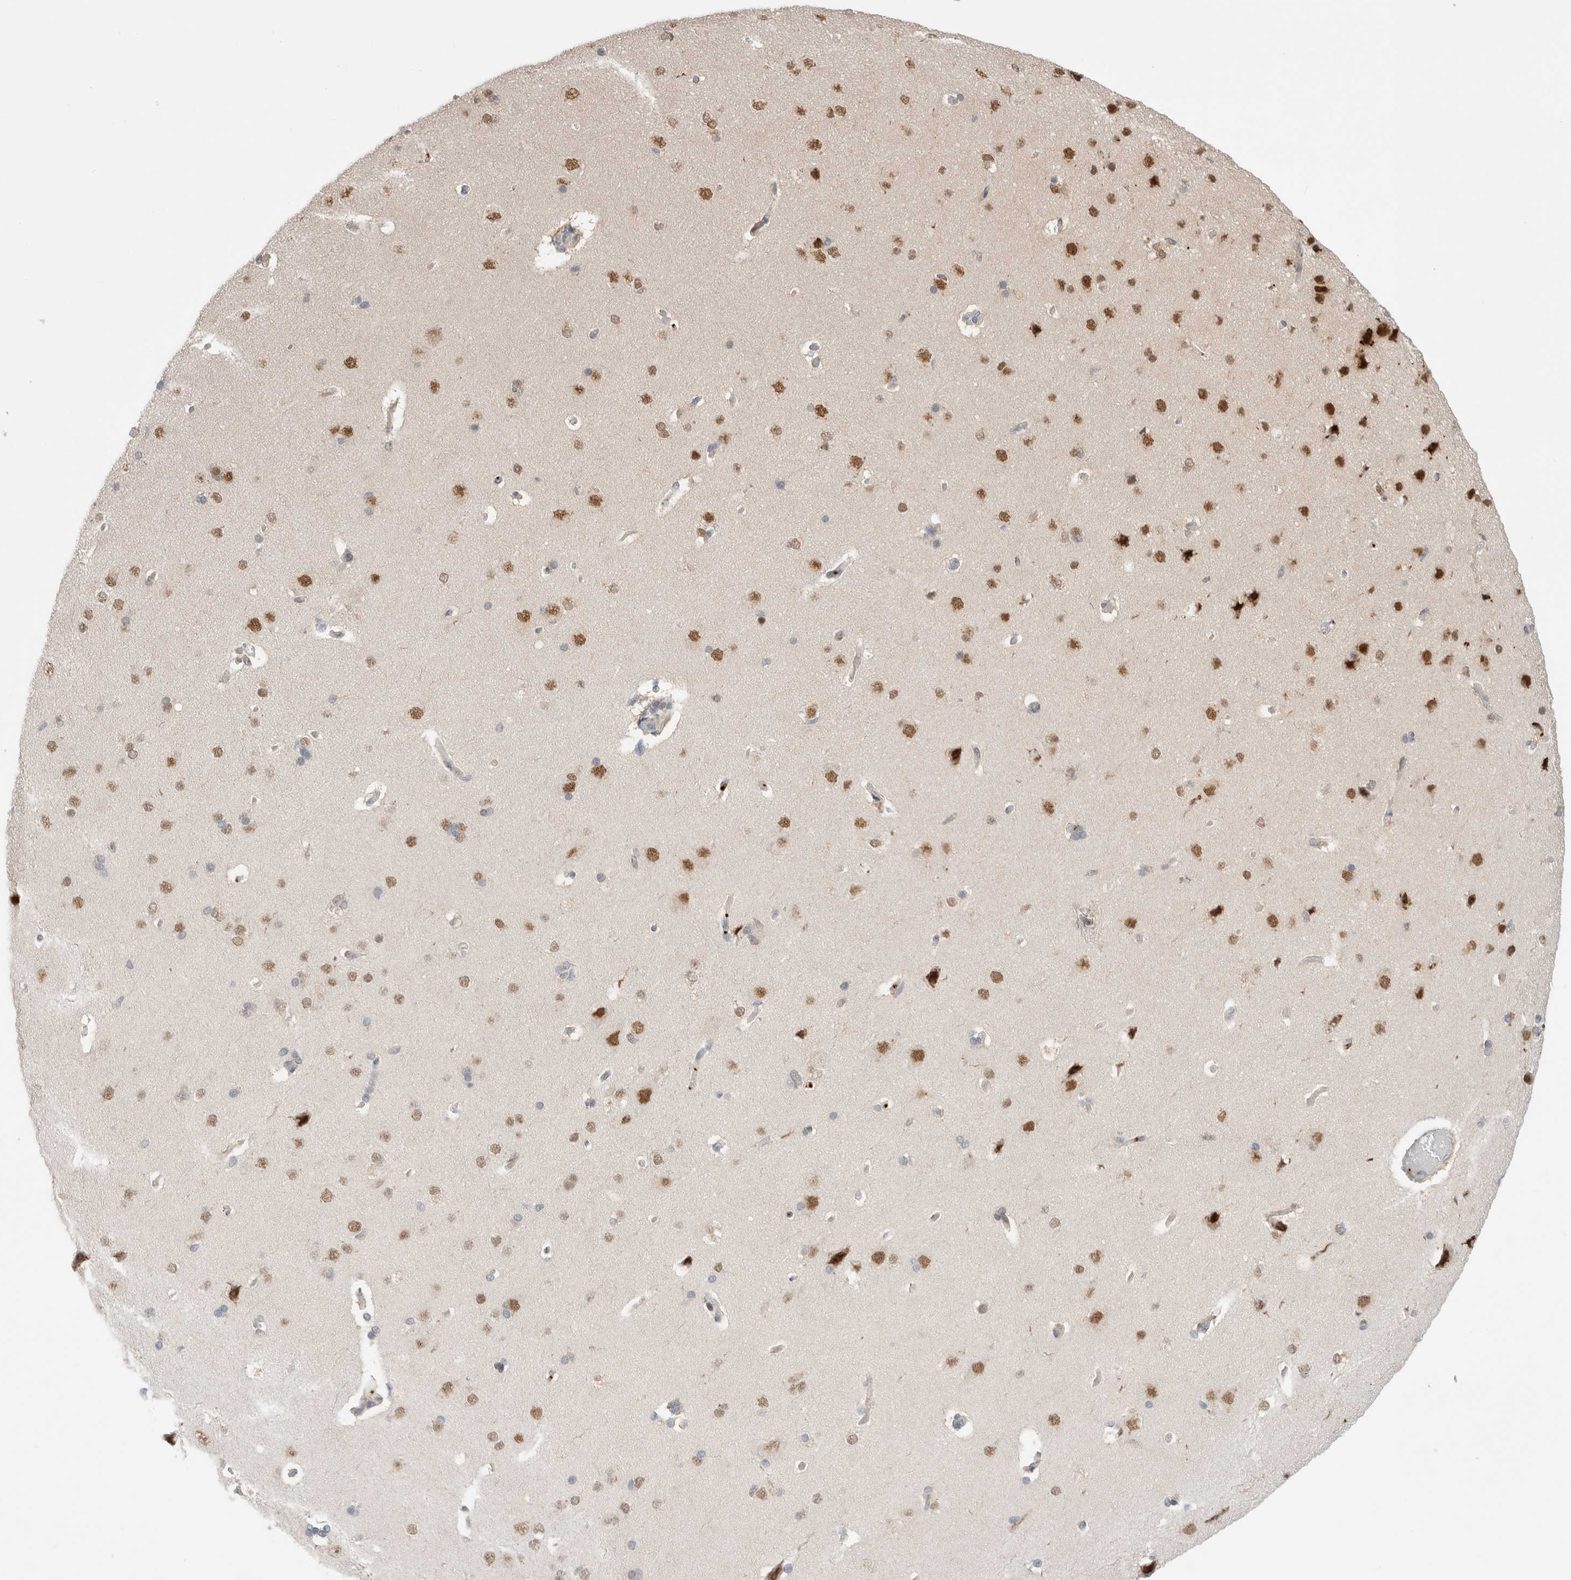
{"staining": {"intensity": "weak", "quantity": ">75%", "location": "cytoplasmic/membranous"}, "tissue": "cerebral cortex", "cell_type": "Endothelial cells", "image_type": "normal", "snomed": [{"axis": "morphology", "description": "Normal tissue, NOS"}, {"axis": "topography", "description": "Cerebral cortex"}], "caption": "Normal cerebral cortex demonstrates weak cytoplasmic/membranous staining in approximately >75% of endothelial cells.", "gene": "VPS28", "patient": {"sex": "male", "age": 62}}